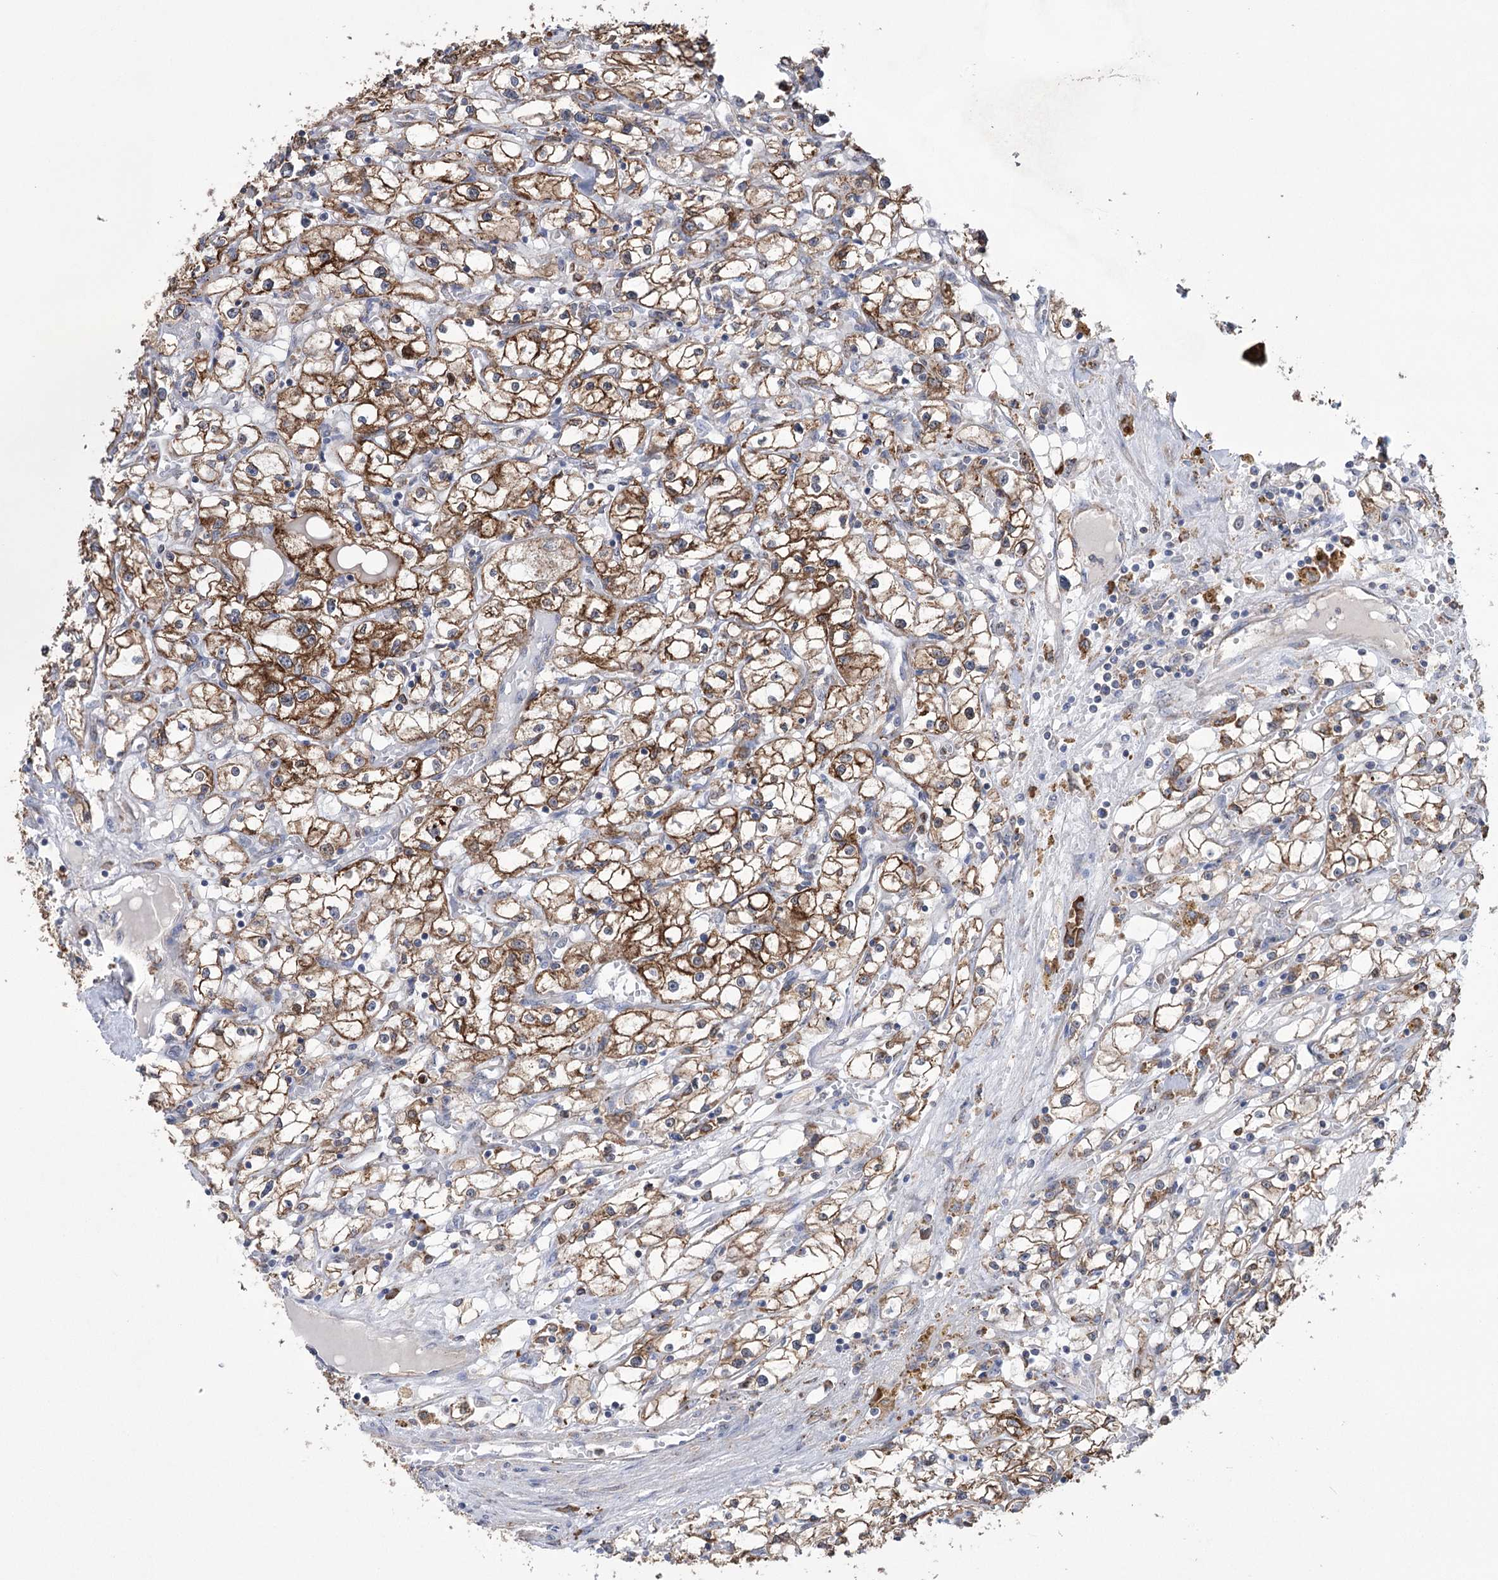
{"staining": {"intensity": "strong", "quantity": ">75%", "location": "cytoplasmic/membranous"}, "tissue": "renal cancer", "cell_type": "Tumor cells", "image_type": "cancer", "snomed": [{"axis": "morphology", "description": "Adenocarcinoma, NOS"}, {"axis": "topography", "description": "Kidney"}], "caption": "Approximately >75% of tumor cells in human adenocarcinoma (renal) show strong cytoplasmic/membranous protein positivity as visualized by brown immunohistochemical staining.", "gene": "TRIM71", "patient": {"sex": "male", "age": 56}}